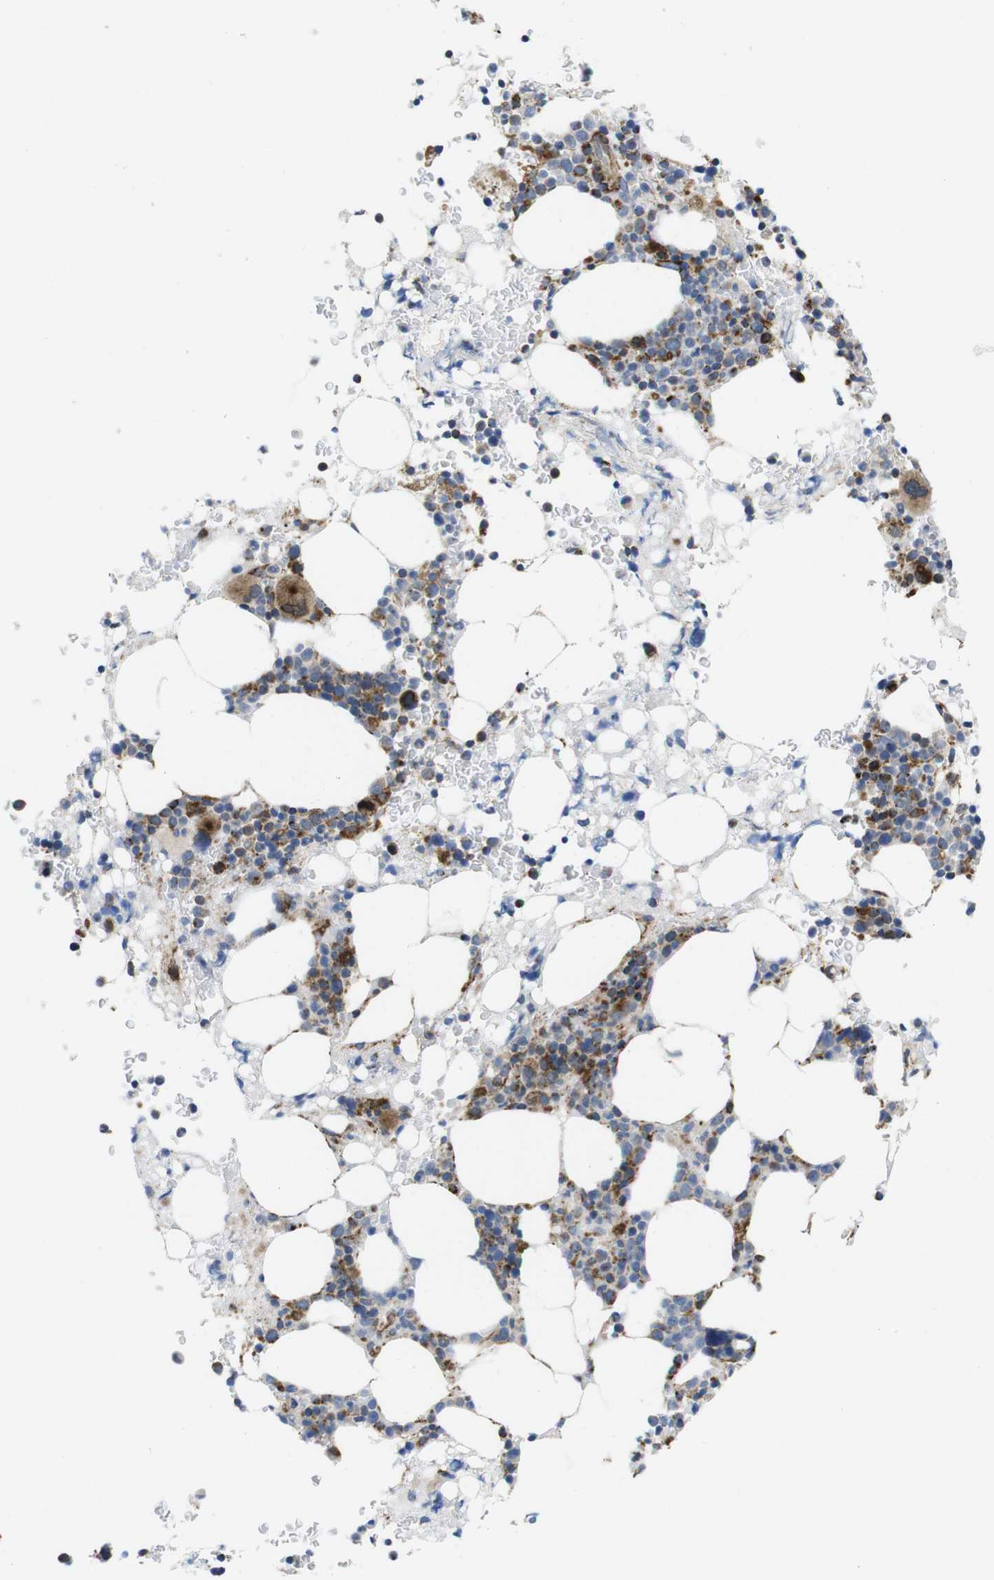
{"staining": {"intensity": "moderate", "quantity": "25%-75%", "location": "cytoplasmic/membranous"}, "tissue": "bone marrow", "cell_type": "Hematopoietic cells", "image_type": "normal", "snomed": [{"axis": "morphology", "description": "Normal tissue, NOS"}, {"axis": "morphology", "description": "Inflammation, NOS"}, {"axis": "topography", "description": "Bone marrow"}], "caption": "Immunohistochemical staining of unremarkable bone marrow reveals moderate cytoplasmic/membranous protein expression in about 25%-75% of hematopoietic cells.", "gene": "TMEM192", "patient": {"sex": "female", "age": 84}}